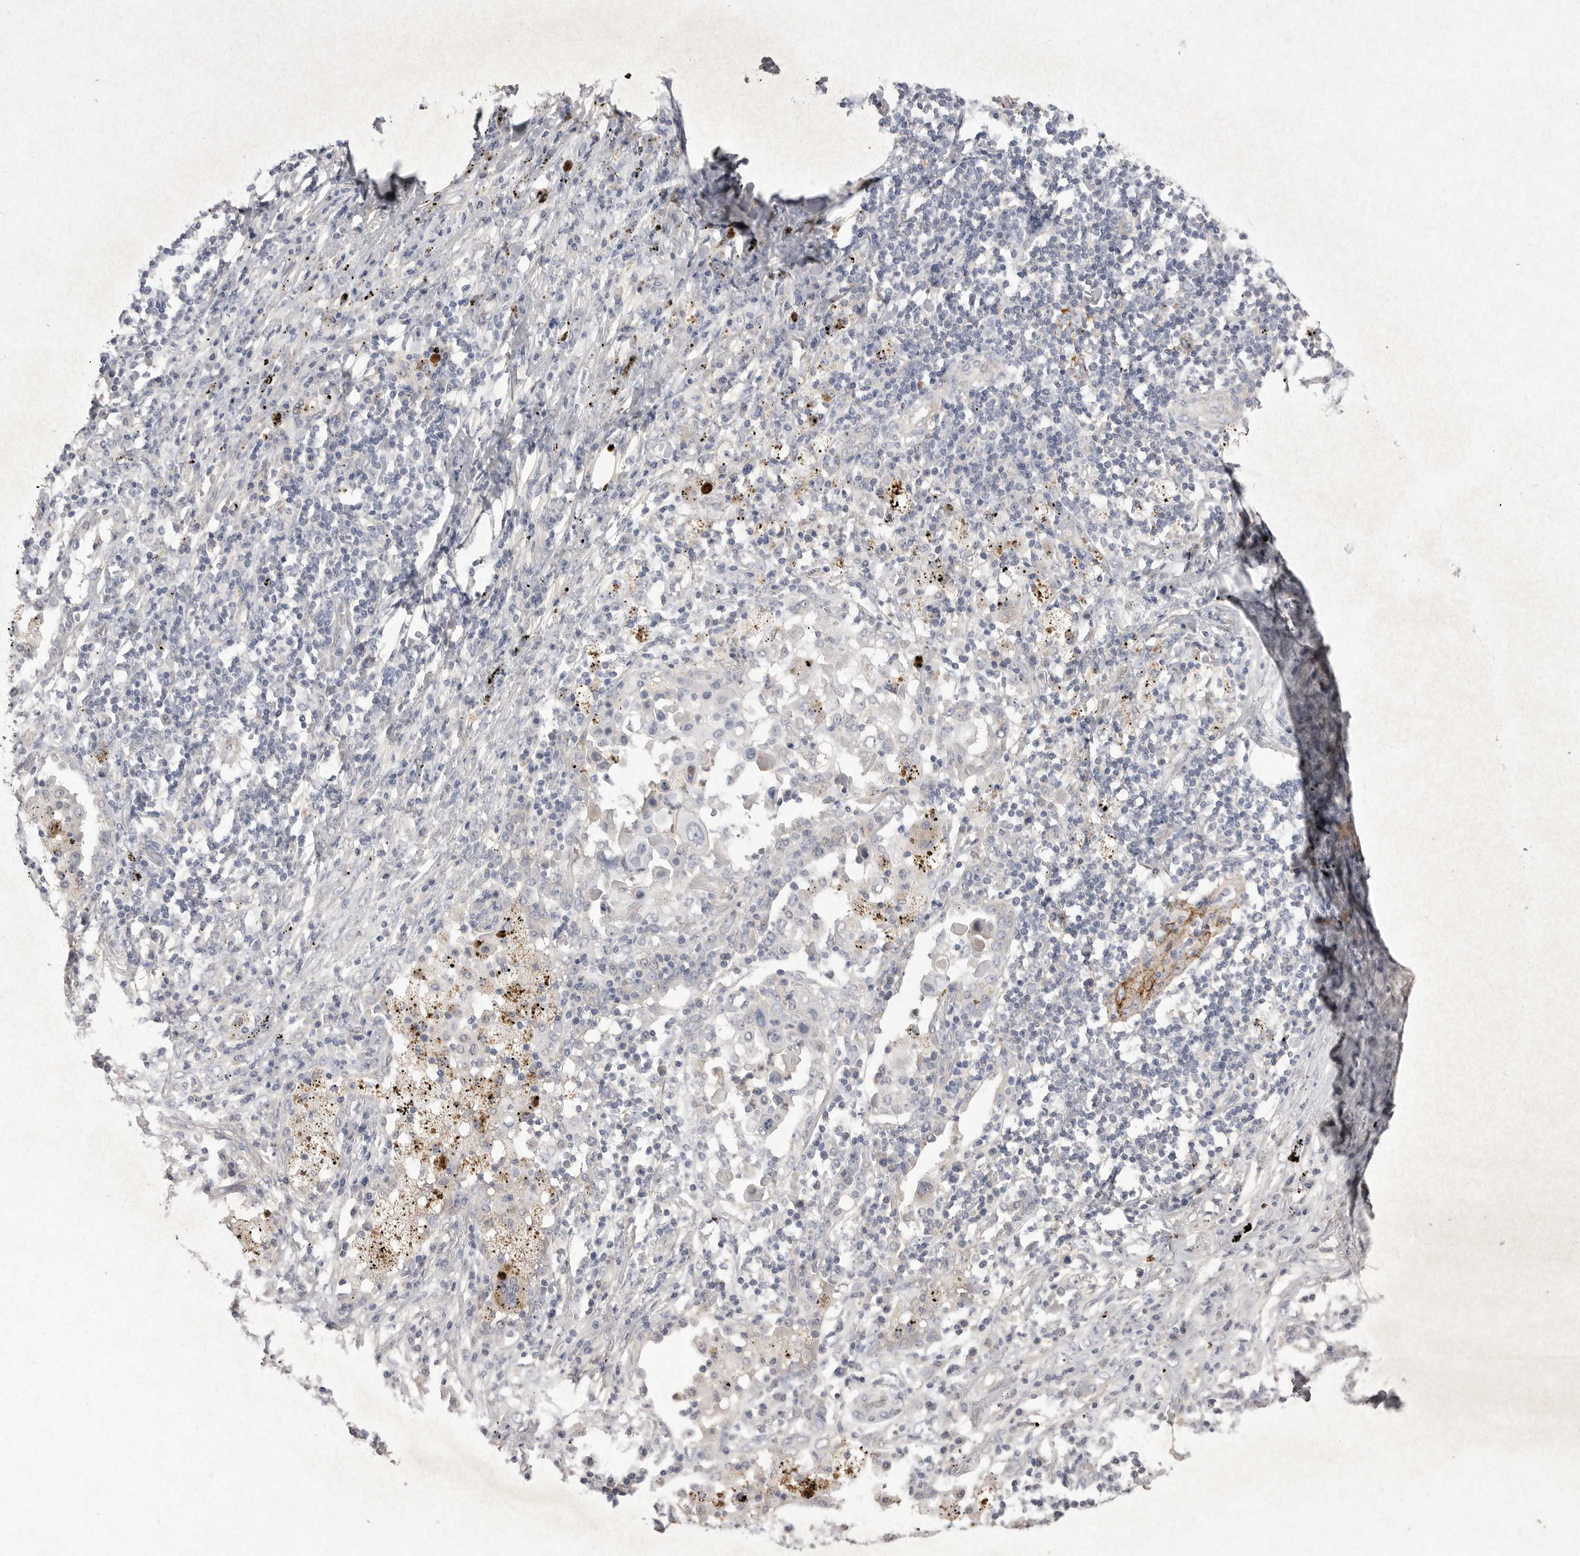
{"staining": {"intensity": "negative", "quantity": "none", "location": "none"}, "tissue": "lung cancer", "cell_type": "Tumor cells", "image_type": "cancer", "snomed": [{"axis": "morphology", "description": "Squamous cell carcinoma, NOS"}, {"axis": "topography", "description": "Lung"}], "caption": "The immunohistochemistry (IHC) micrograph has no significant expression in tumor cells of lung cancer (squamous cell carcinoma) tissue.", "gene": "VANGL2", "patient": {"sex": "female", "age": 63}}